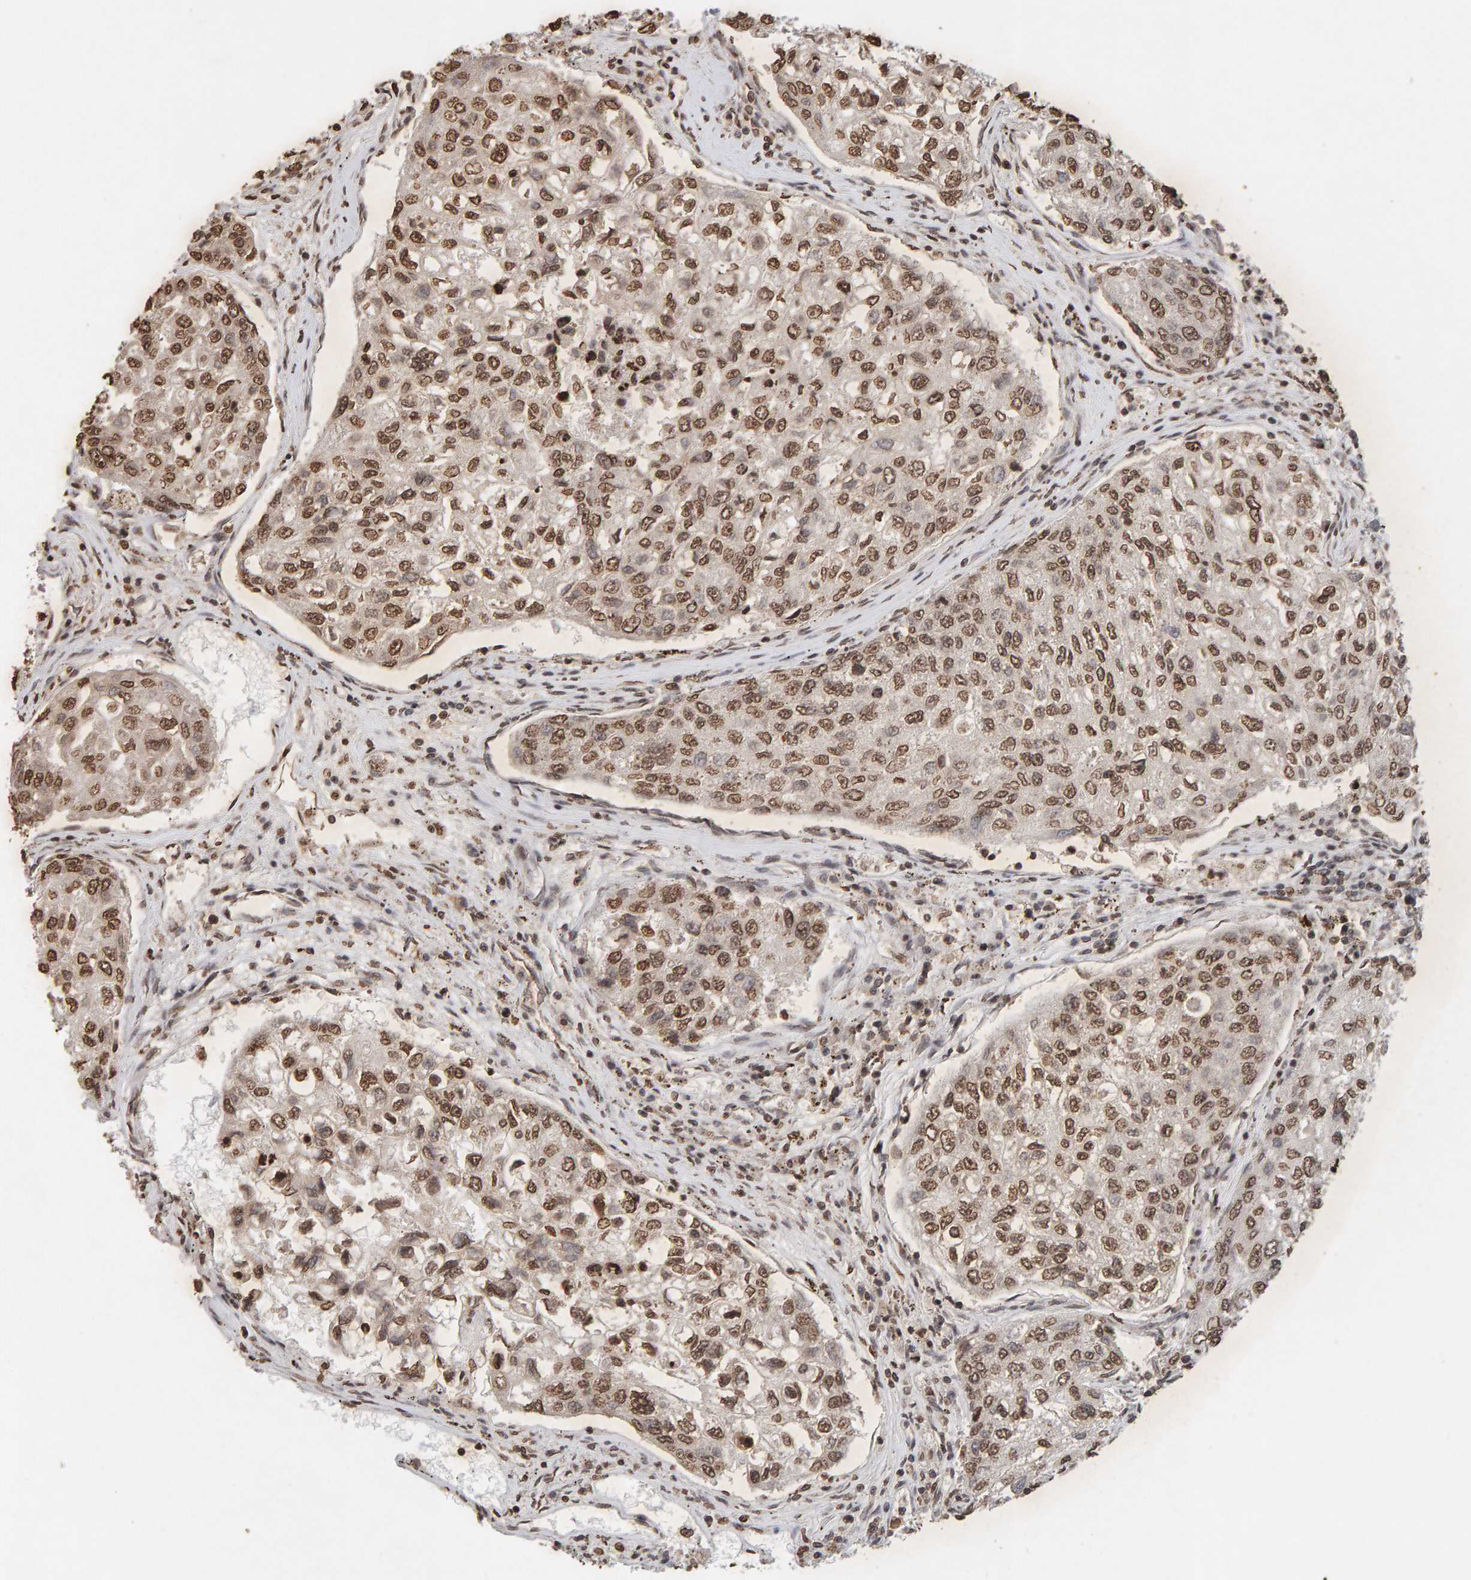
{"staining": {"intensity": "moderate", "quantity": ">75%", "location": "nuclear"}, "tissue": "urothelial cancer", "cell_type": "Tumor cells", "image_type": "cancer", "snomed": [{"axis": "morphology", "description": "Urothelial carcinoma, High grade"}, {"axis": "topography", "description": "Lymph node"}, {"axis": "topography", "description": "Urinary bladder"}], "caption": "The histopathology image displays a brown stain indicating the presence of a protein in the nuclear of tumor cells in urothelial cancer.", "gene": "DNAJB5", "patient": {"sex": "male", "age": 51}}